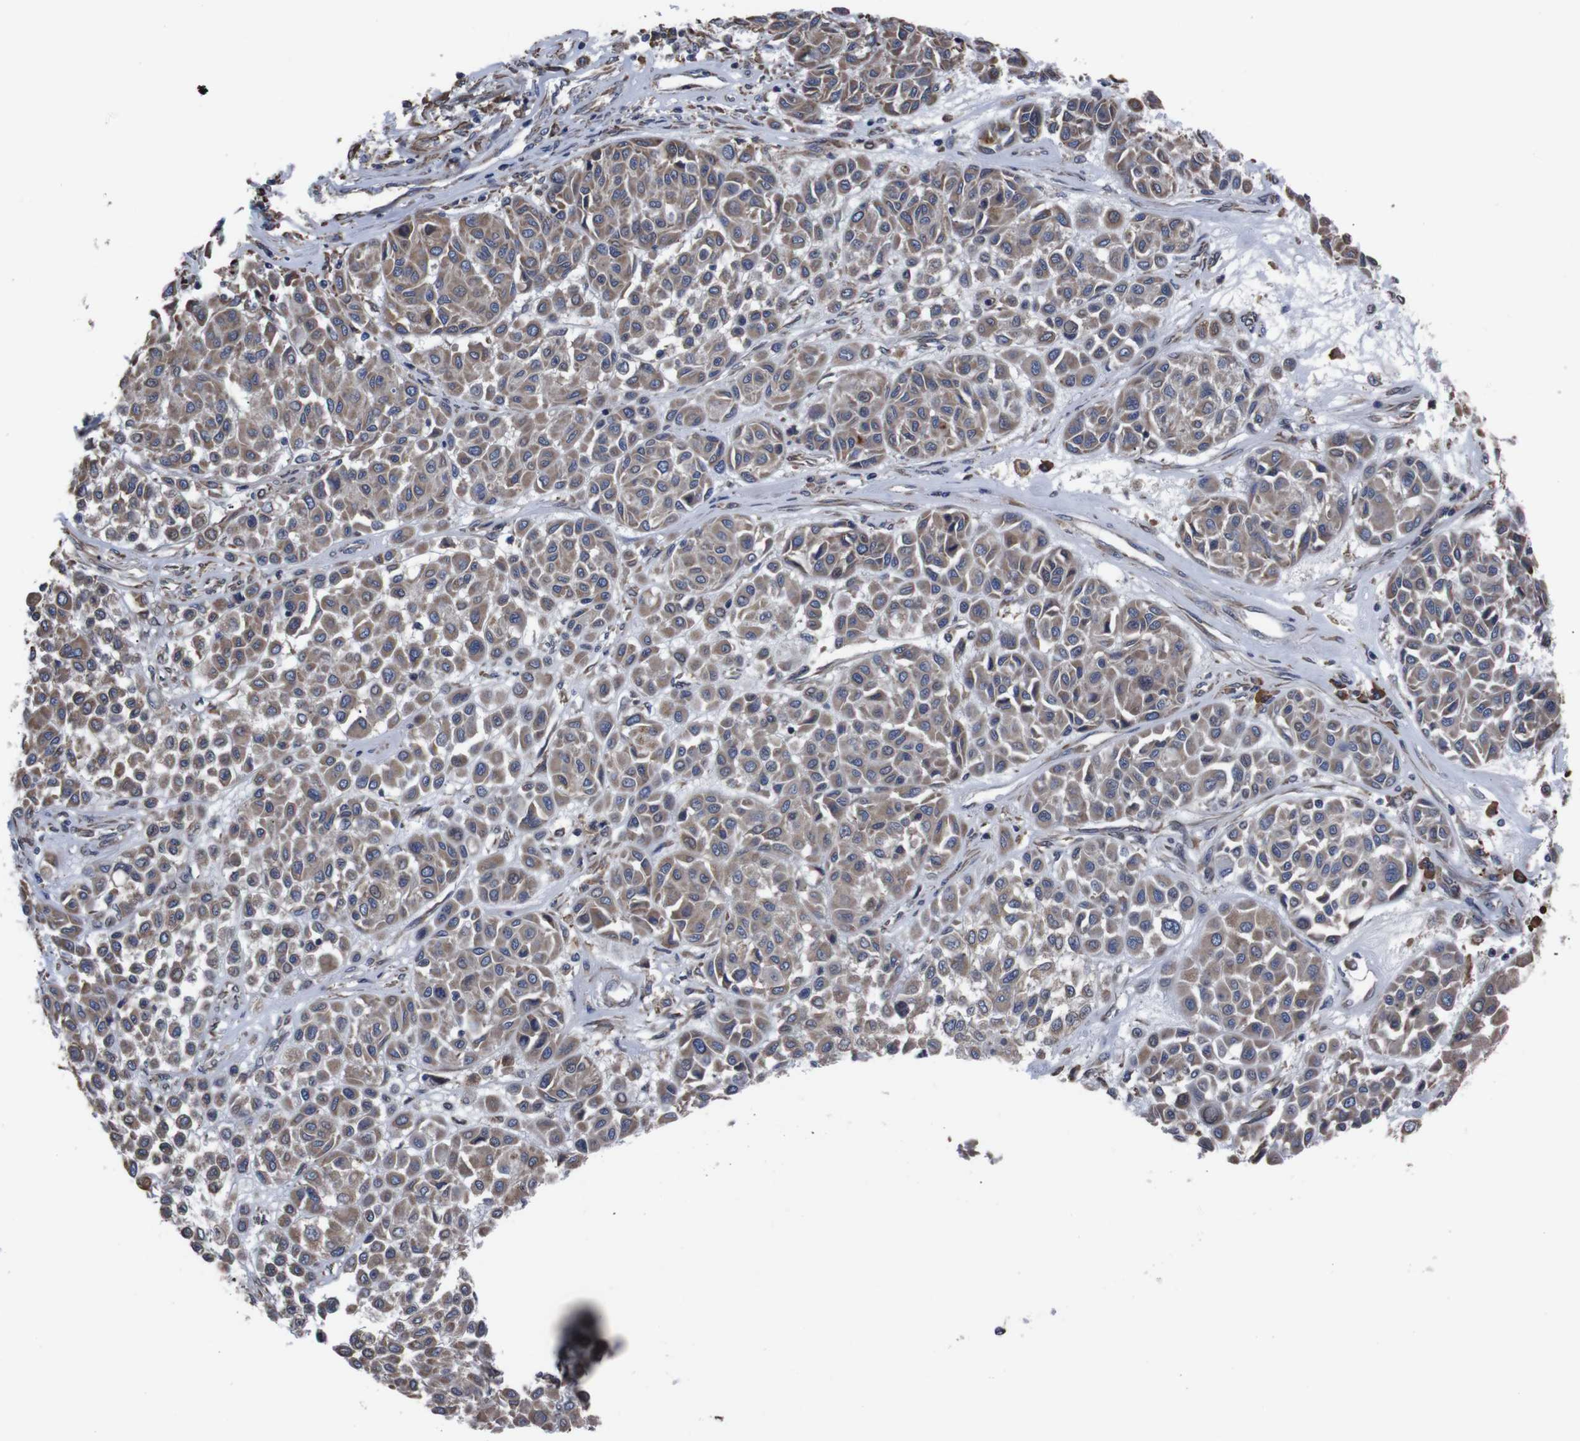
{"staining": {"intensity": "moderate", "quantity": ">75%", "location": "cytoplasmic/membranous"}, "tissue": "melanoma", "cell_type": "Tumor cells", "image_type": "cancer", "snomed": [{"axis": "morphology", "description": "Malignant melanoma, Metastatic site"}, {"axis": "topography", "description": "Soft tissue"}], "caption": "High-magnification brightfield microscopy of melanoma stained with DAB (brown) and counterstained with hematoxylin (blue). tumor cells exhibit moderate cytoplasmic/membranous staining is identified in about>75% of cells. The staining was performed using DAB (3,3'-diaminobenzidine) to visualize the protein expression in brown, while the nuclei were stained in blue with hematoxylin (Magnification: 20x).", "gene": "SIGMAR1", "patient": {"sex": "male", "age": 41}}